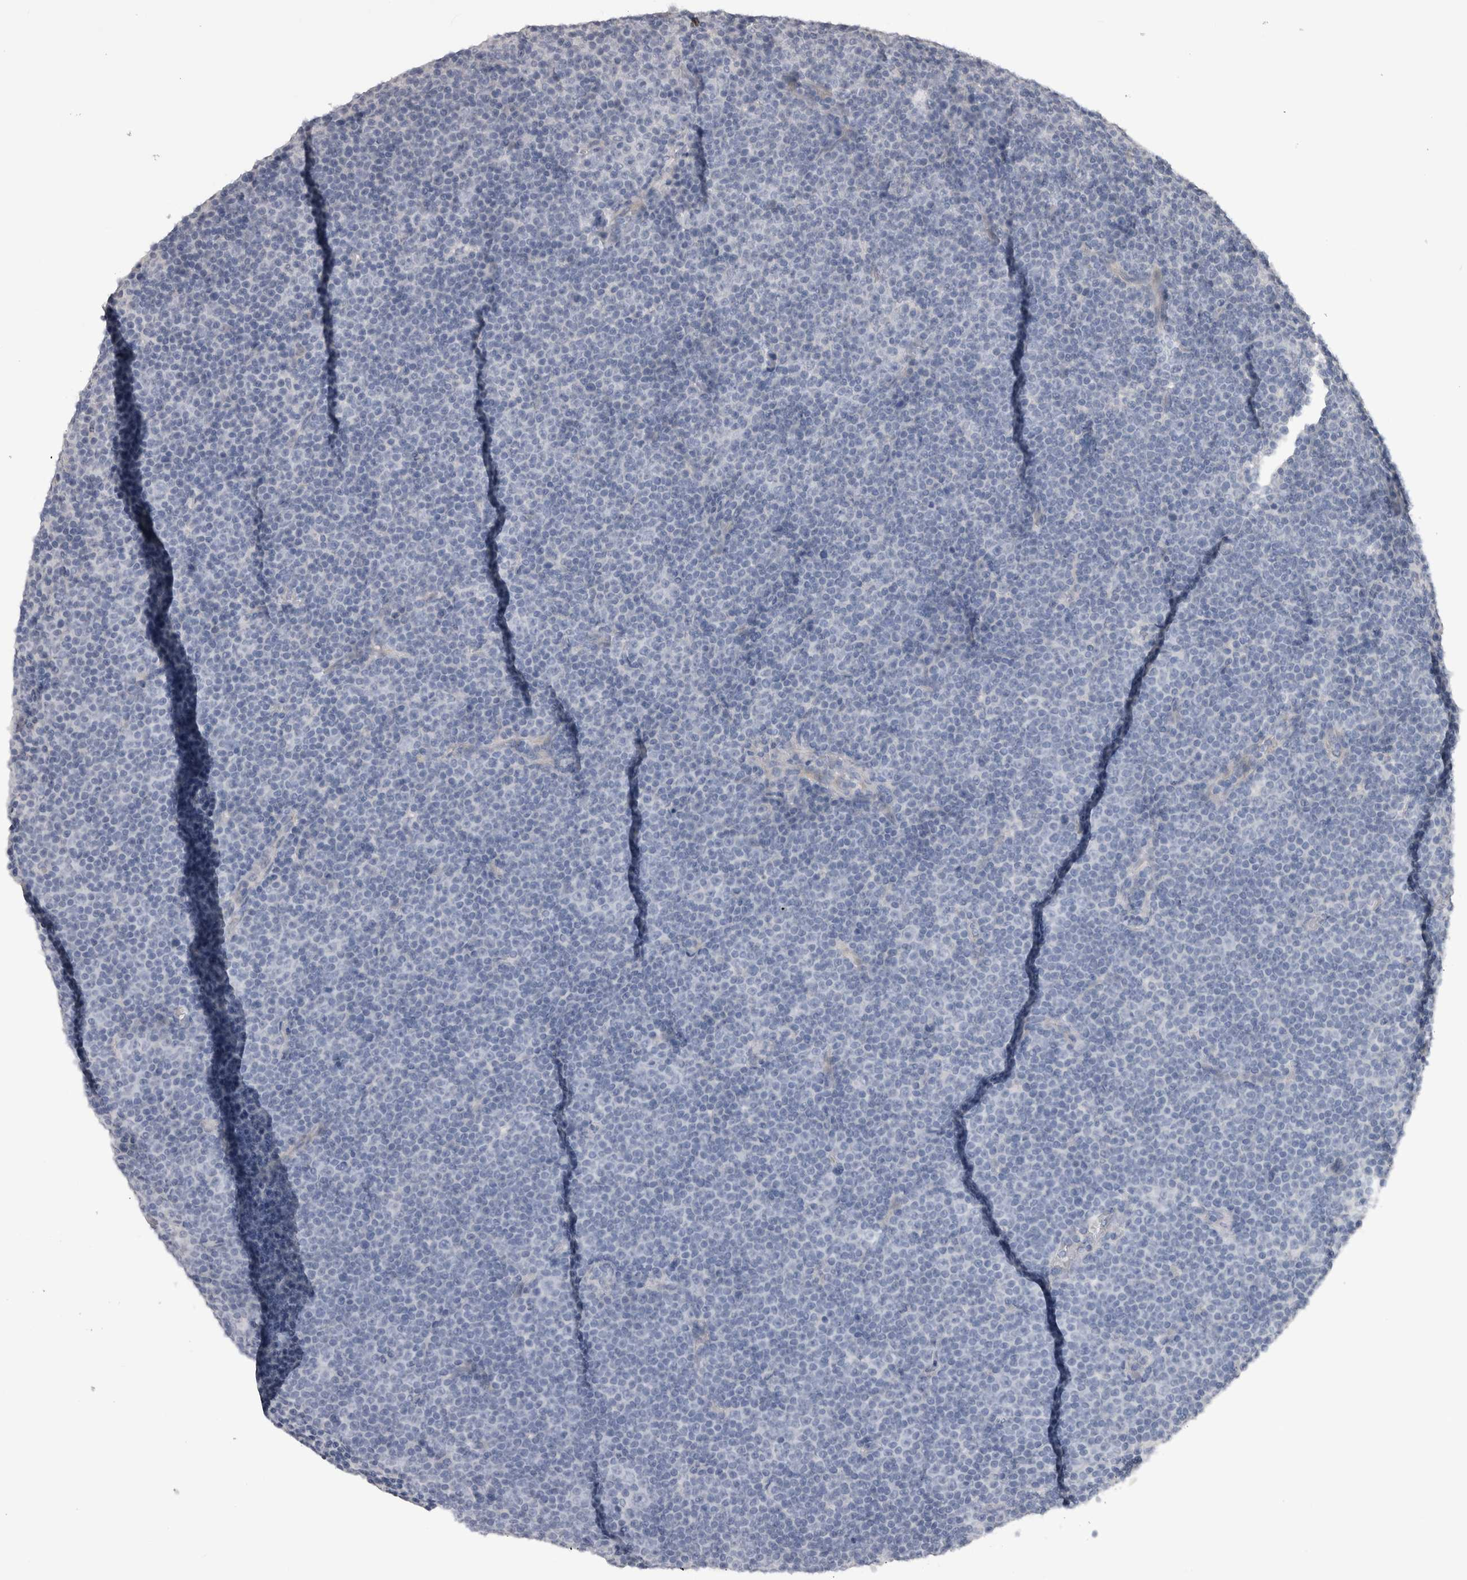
{"staining": {"intensity": "negative", "quantity": "none", "location": "none"}, "tissue": "lymphoma", "cell_type": "Tumor cells", "image_type": "cancer", "snomed": [{"axis": "morphology", "description": "Malignant lymphoma, non-Hodgkin's type, Low grade"}, {"axis": "topography", "description": "Lymph node"}], "caption": "Immunohistochemistry photomicrograph of lymphoma stained for a protein (brown), which shows no expression in tumor cells.", "gene": "ADAM2", "patient": {"sex": "female", "age": 67}}